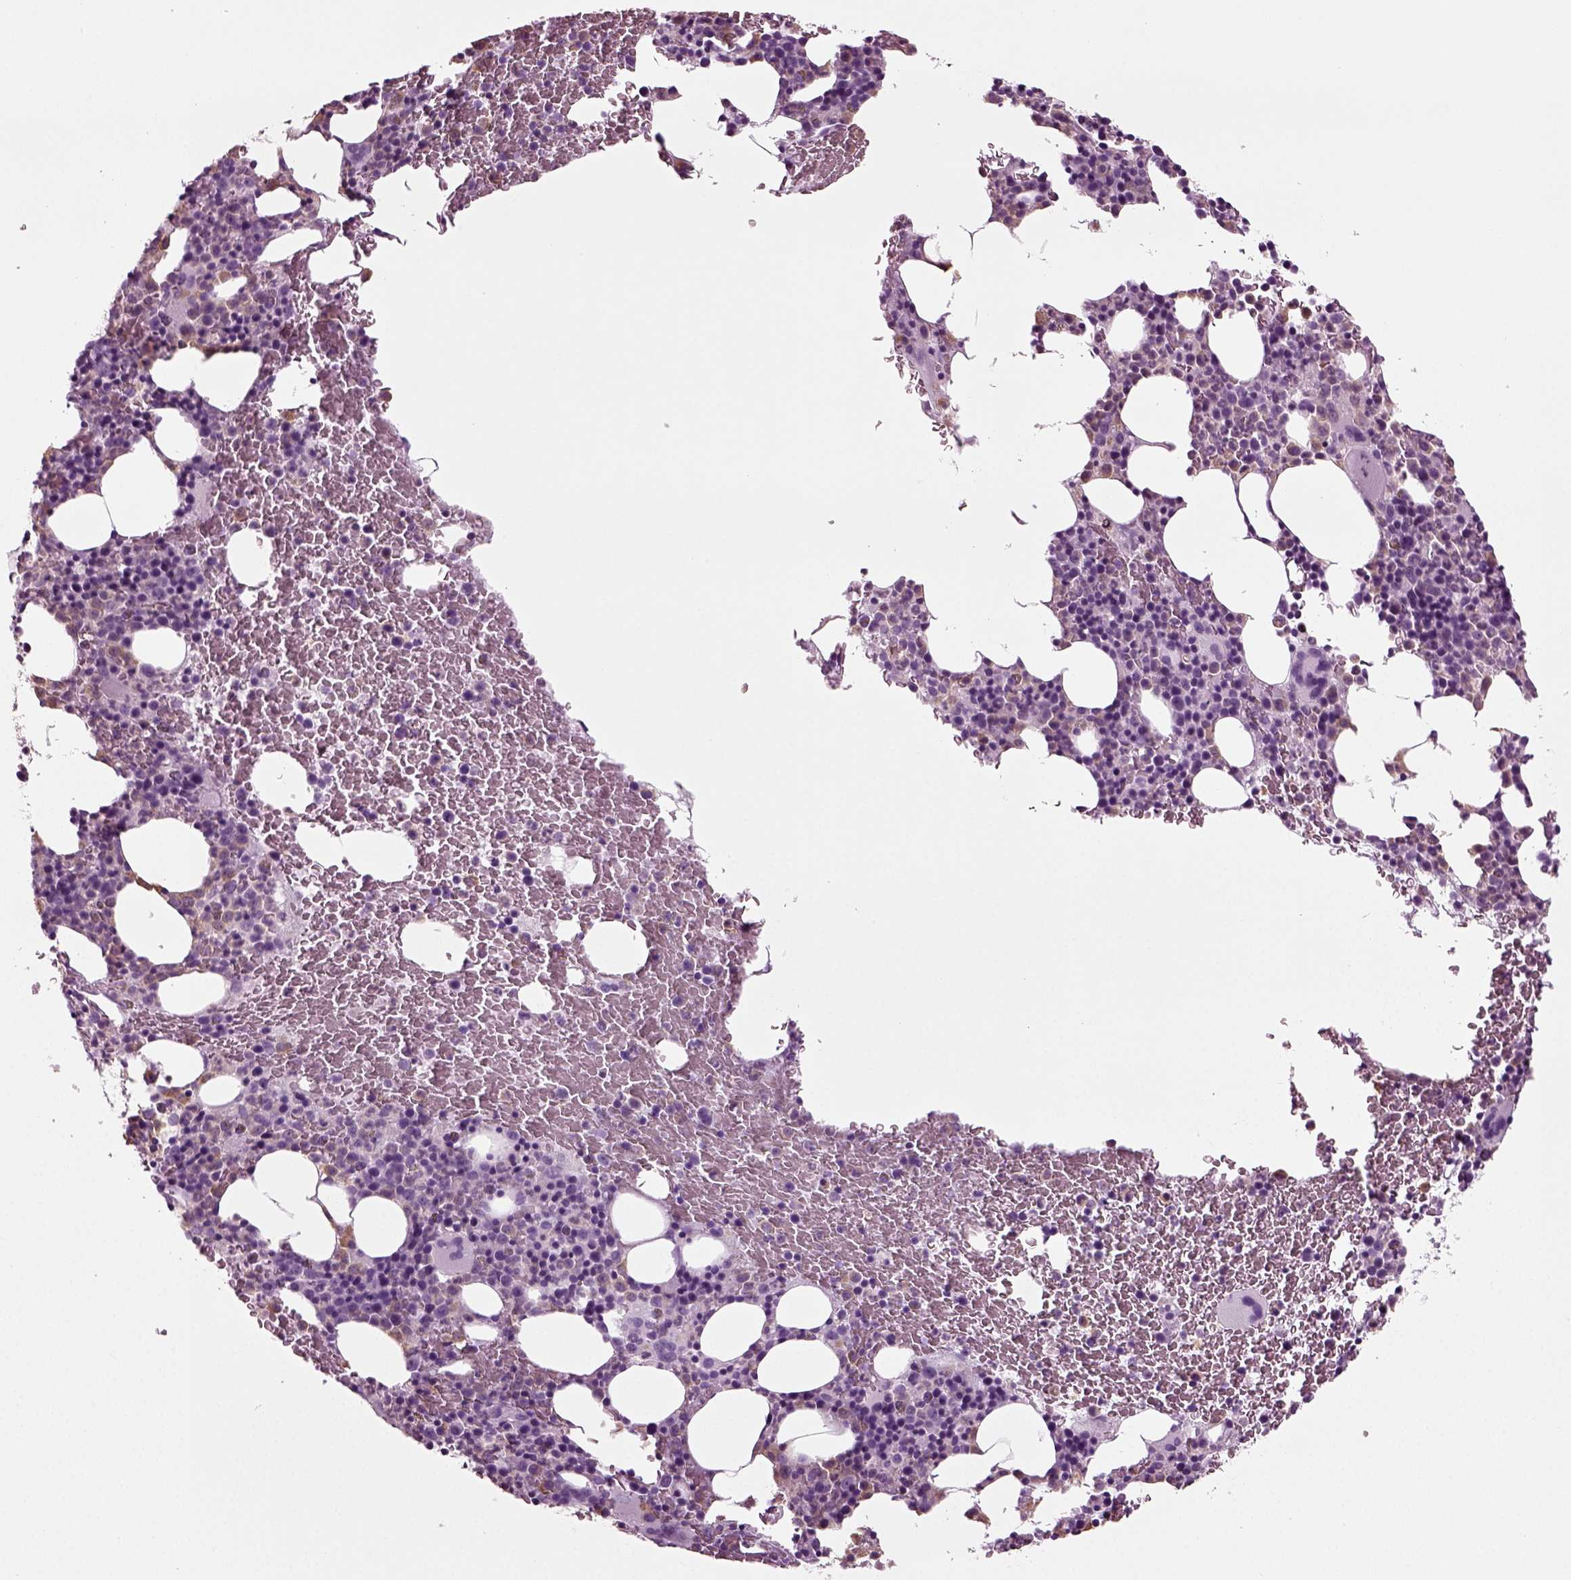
{"staining": {"intensity": "negative", "quantity": "none", "location": "none"}, "tissue": "bone marrow", "cell_type": "Hematopoietic cells", "image_type": "normal", "snomed": [{"axis": "morphology", "description": "Normal tissue, NOS"}, {"axis": "topography", "description": "Bone marrow"}], "caption": "A micrograph of human bone marrow is negative for staining in hematopoietic cells. (Stains: DAB (3,3'-diaminobenzidine) IHC with hematoxylin counter stain, Microscopy: brightfield microscopy at high magnification).", "gene": "CRABP1", "patient": {"sex": "male", "age": 72}}